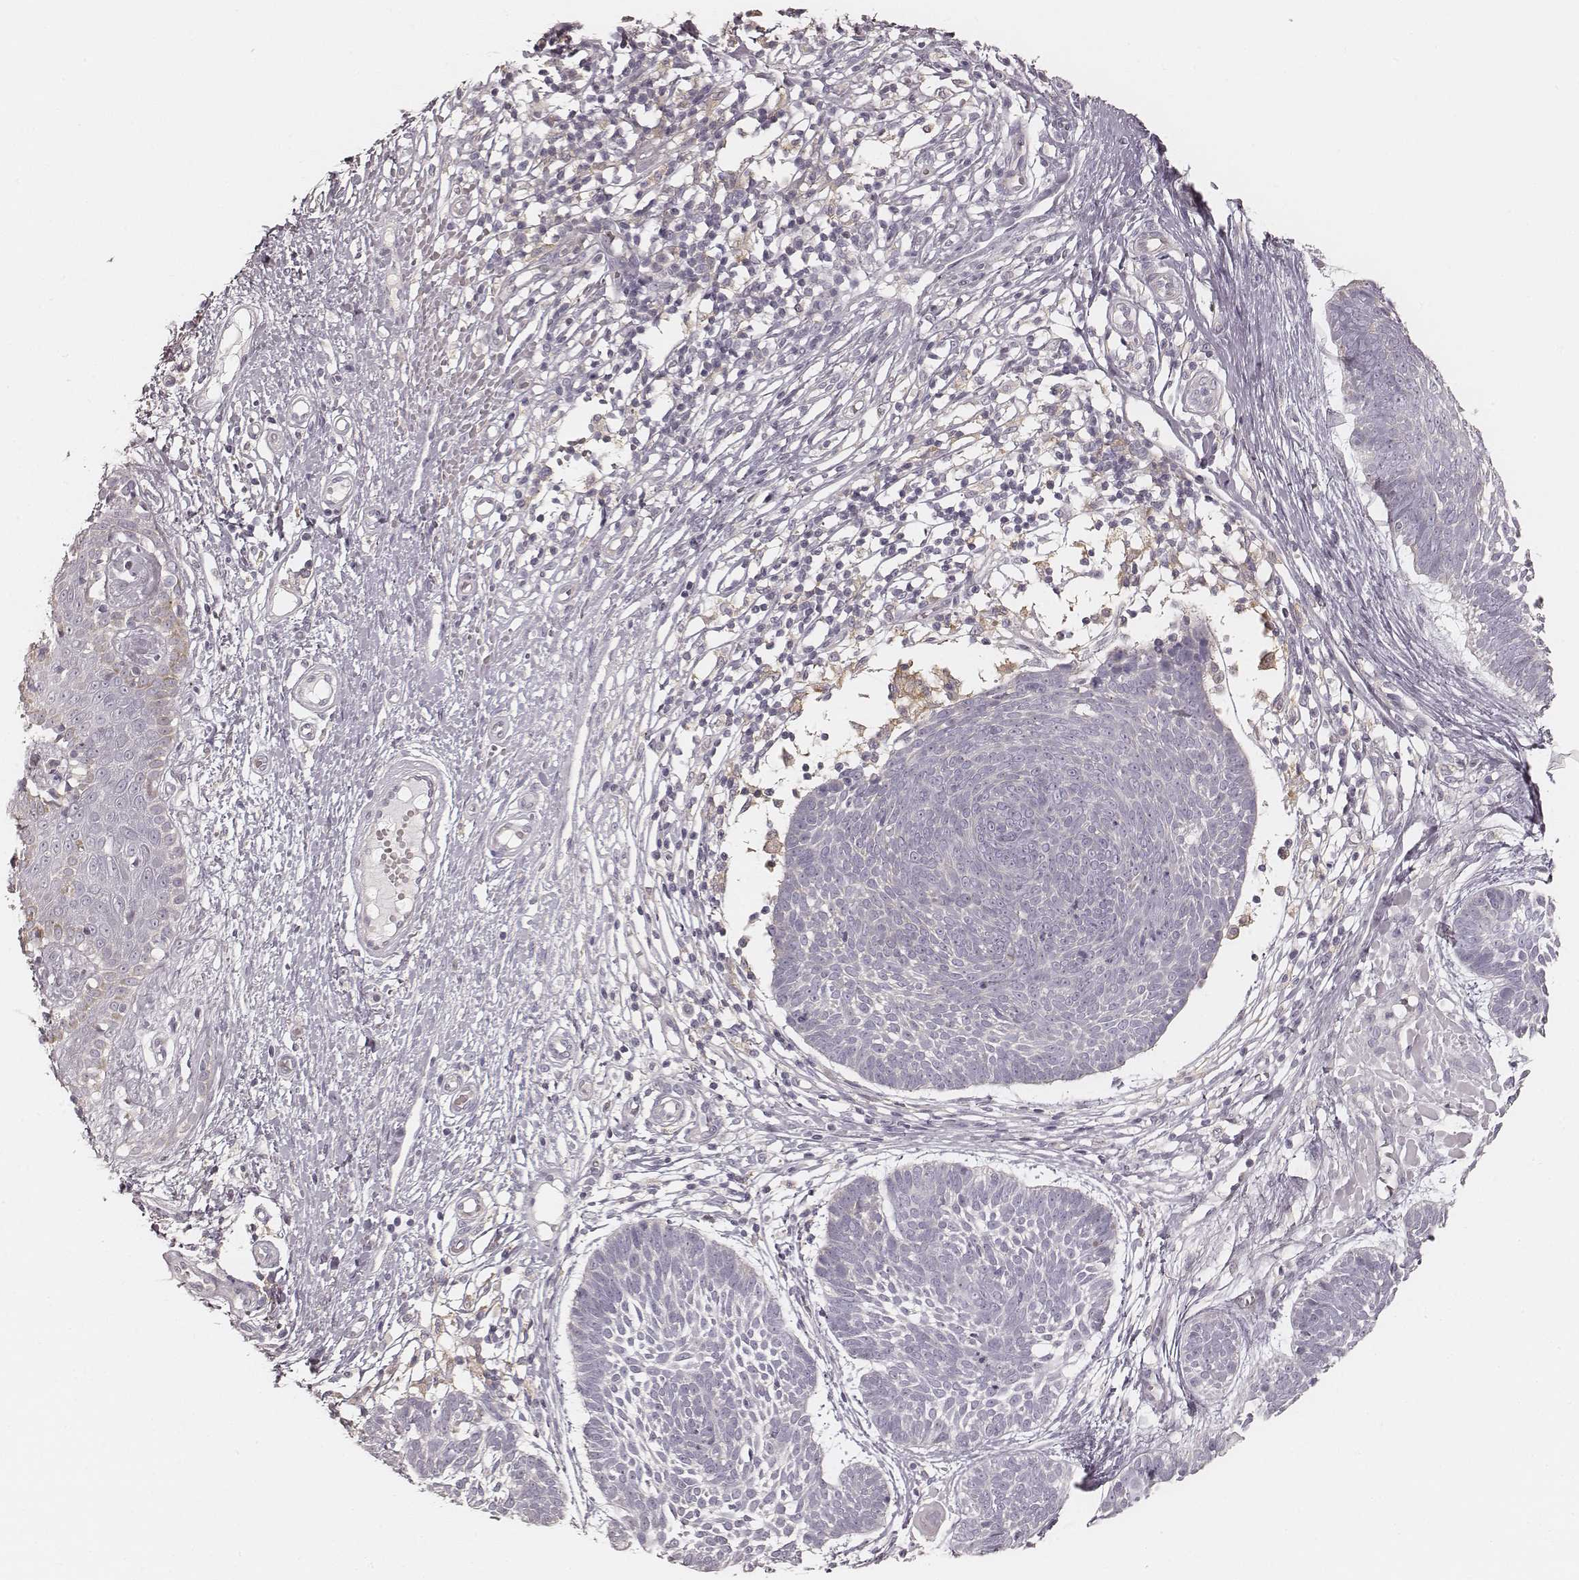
{"staining": {"intensity": "negative", "quantity": "none", "location": "none"}, "tissue": "skin cancer", "cell_type": "Tumor cells", "image_type": "cancer", "snomed": [{"axis": "morphology", "description": "Basal cell carcinoma"}, {"axis": "topography", "description": "Skin"}], "caption": "Immunohistochemistry photomicrograph of human skin cancer stained for a protein (brown), which exhibits no staining in tumor cells.", "gene": "FMNL2", "patient": {"sex": "male", "age": 85}}